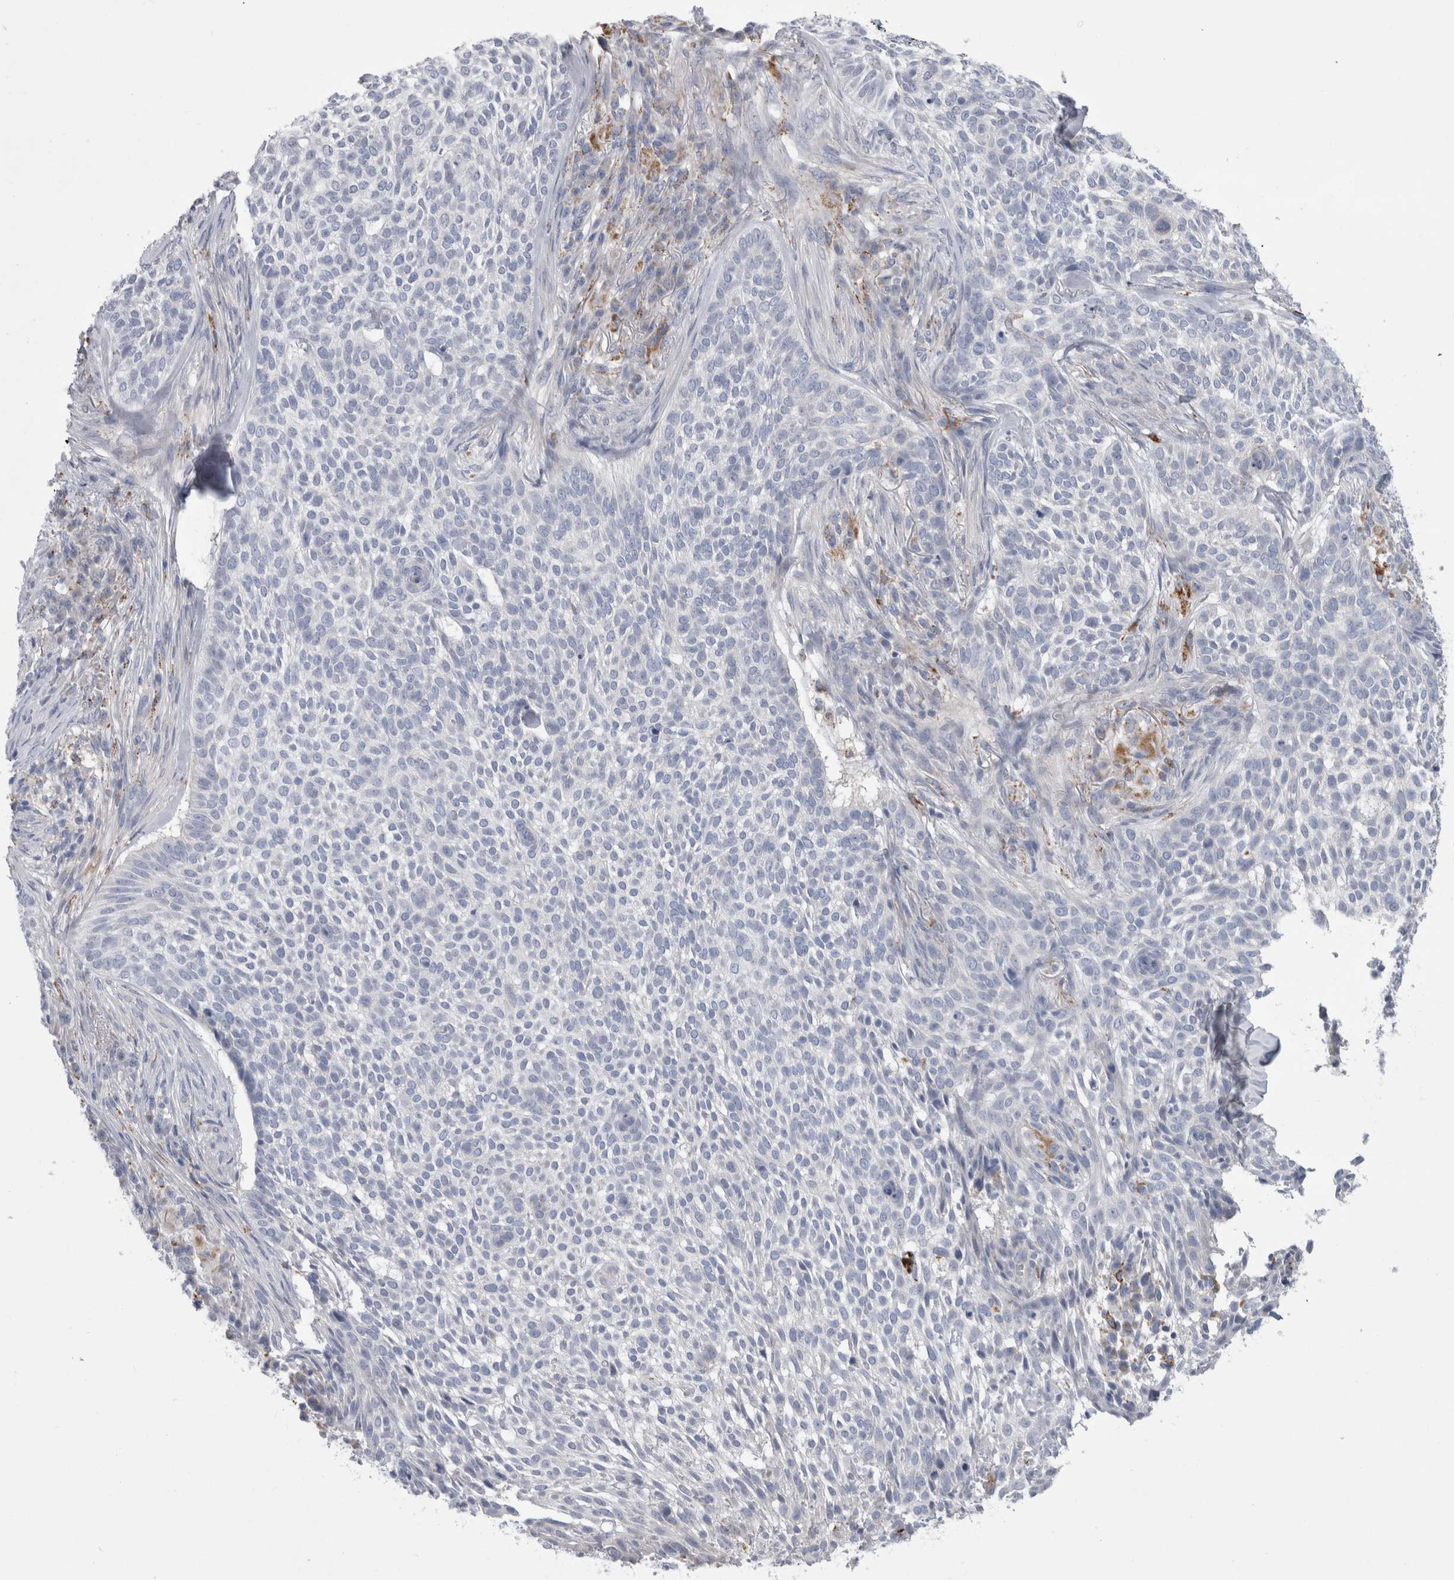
{"staining": {"intensity": "negative", "quantity": "none", "location": "none"}, "tissue": "skin cancer", "cell_type": "Tumor cells", "image_type": "cancer", "snomed": [{"axis": "morphology", "description": "Basal cell carcinoma"}, {"axis": "topography", "description": "Skin"}], "caption": "Immunohistochemistry of human skin basal cell carcinoma displays no positivity in tumor cells.", "gene": "GATM", "patient": {"sex": "female", "age": 64}}